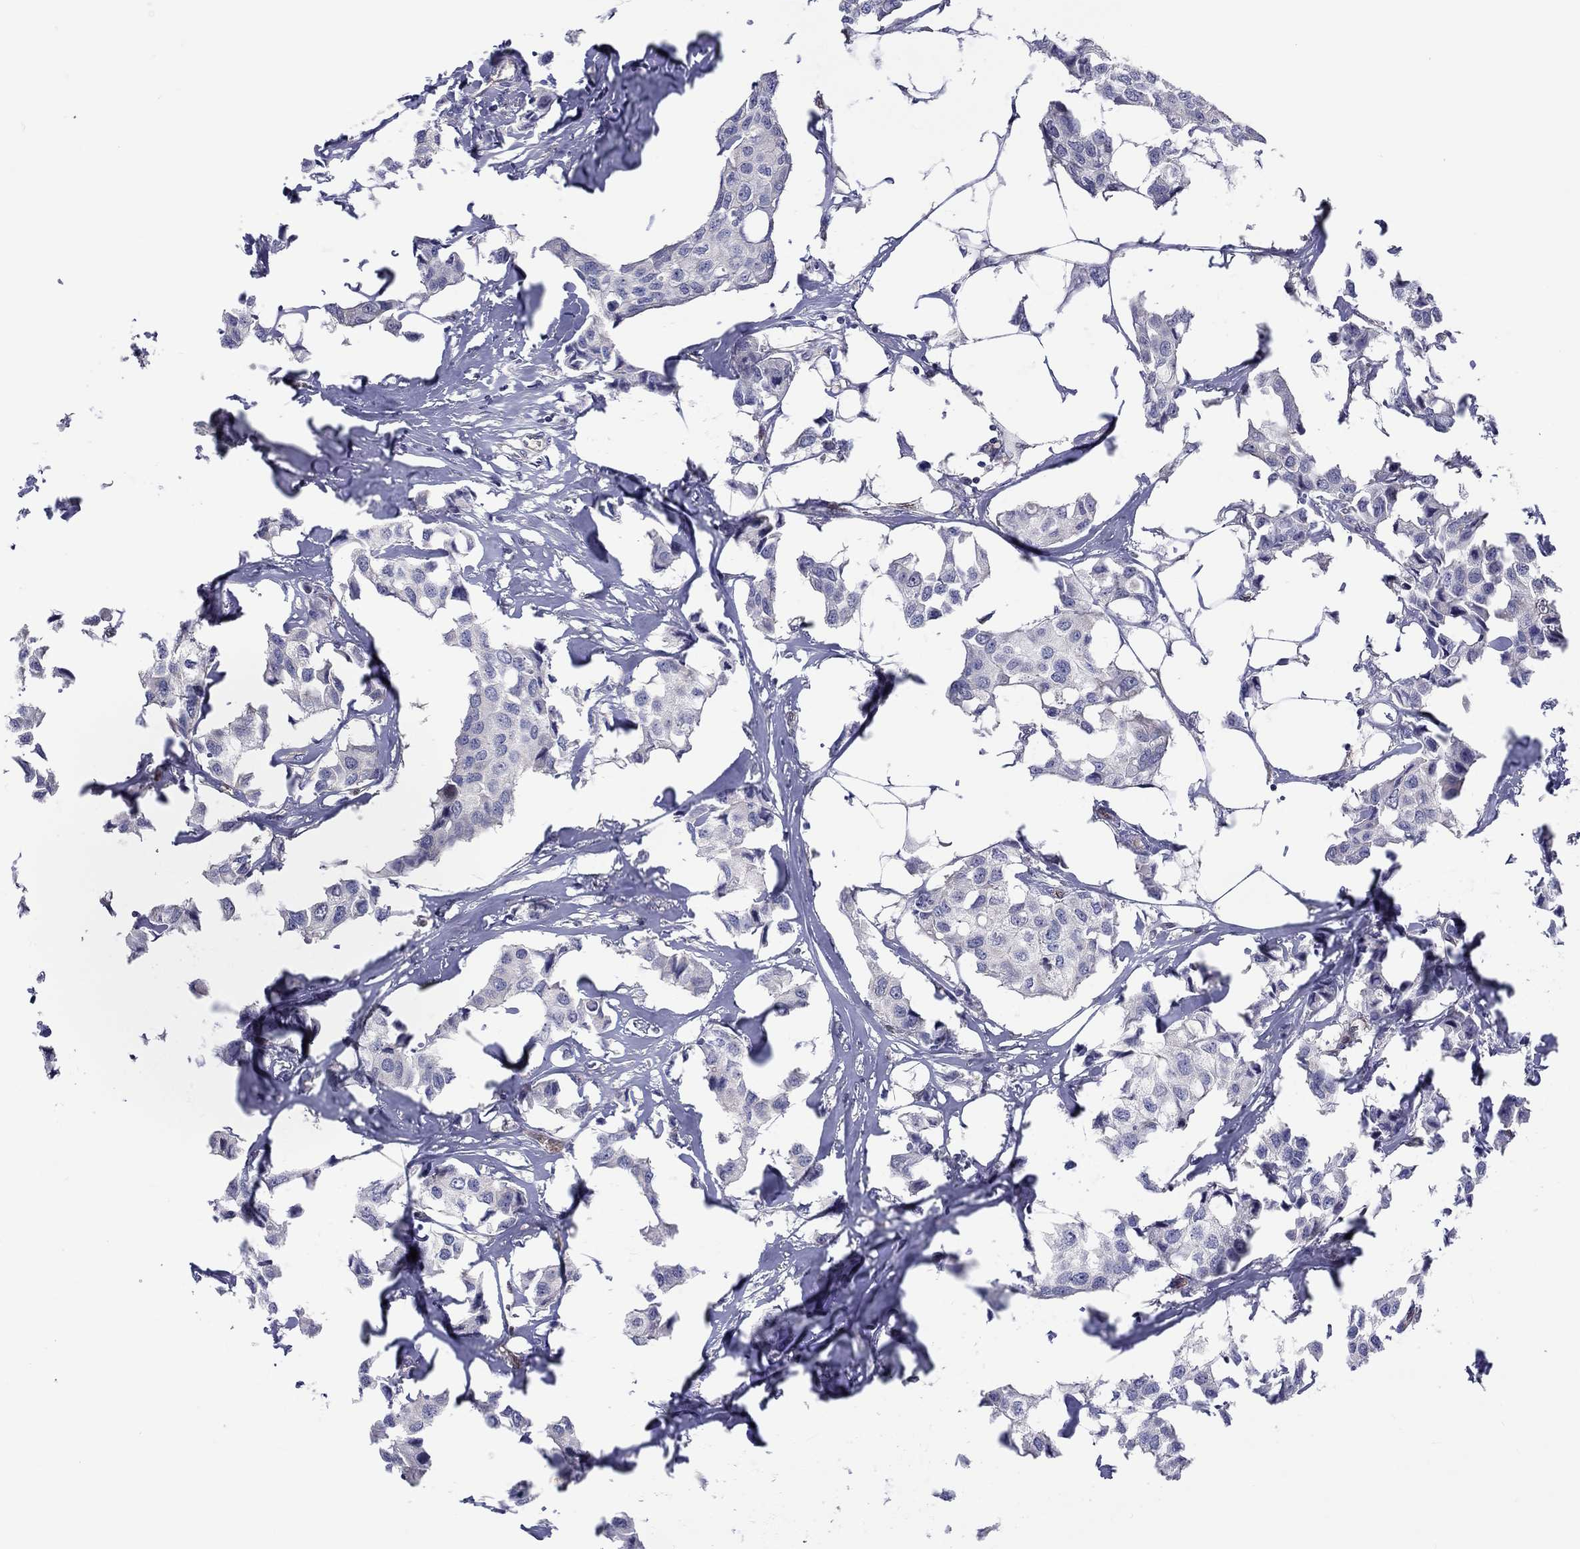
{"staining": {"intensity": "negative", "quantity": "none", "location": "none"}, "tissue": "breast cancer", "cell_type": "Tumor cells", "image_type": "cancer", "snomed": [{"axis": "morphology", "description": "Duct carcinoma"}, {"axis": "topography", "description": "Breast"}], "caption": "The photomicrograph exhibits no staining of tumor cells in breast cancer. (DAB (3,3'-diaminobenzidine) immunohistochemistry with hematoxylin counter stain).", "gene": "ABCG4", "patient": {"sex": "female", "age": 80}}